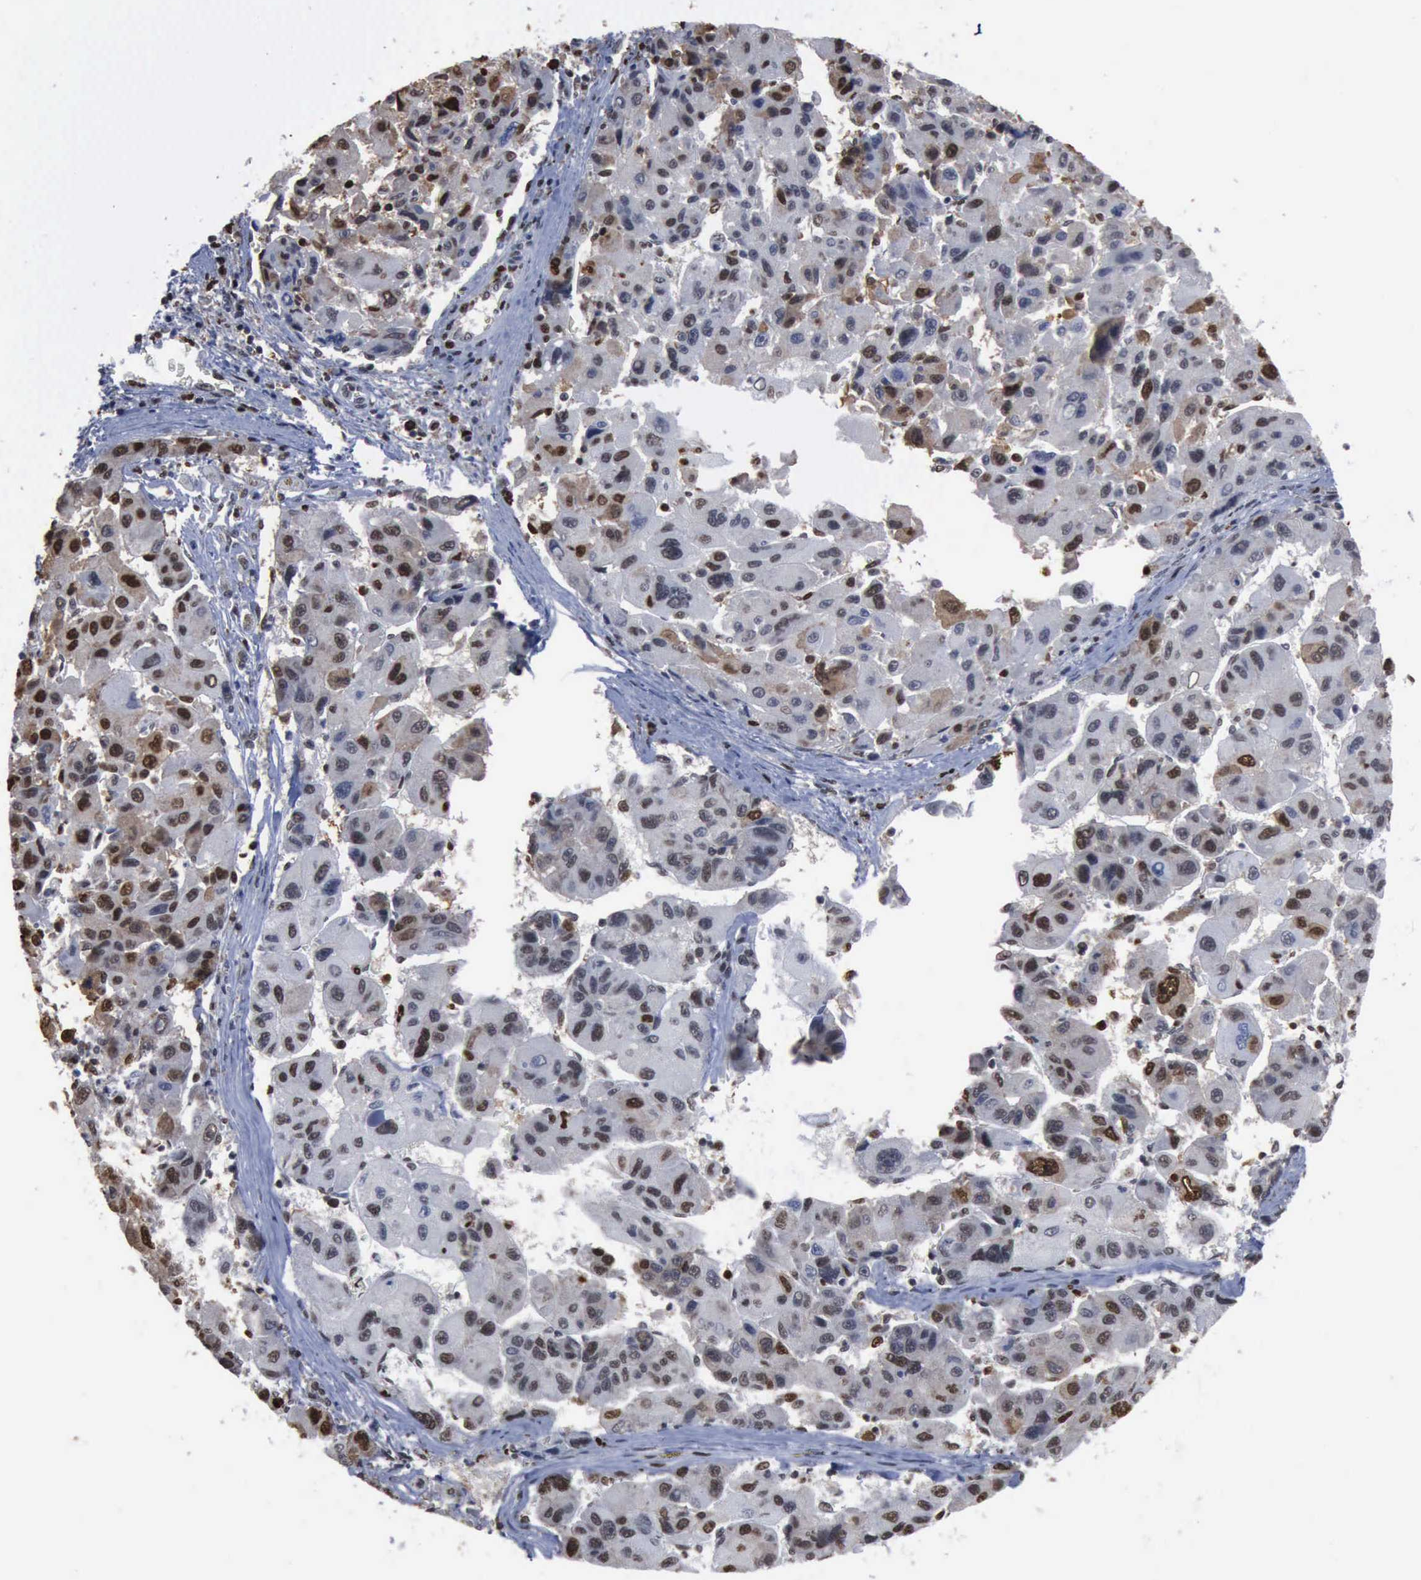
{"staining": {"intensity": "weak", "quantity": "25%-75%", "location": "nuclear"}, "tissue": "liver cancer", "cell_type": "Tumor cells", "image_type": "cancer", "snomed": [{"axis": "morphology", "description": "Carcinoma, Hepatocellular, NOS"}, {"axis": "topography", "description": "Liver"}], "caption": "An immunohistochemistry (IHC) micrograph of tumor tissue is shown. Protein staining in brown labels weak nuclear positivity in liver cancer within tumor cells. The staining was performed using DAB (3,3'-diaminobenzidine) to visualize the protein expression in brown, while the nuclei were stained in blue with hematoxylin (Magnification: 20x).", "gene": "PCNA", "patient": {"sex": "male", "age": 64}}